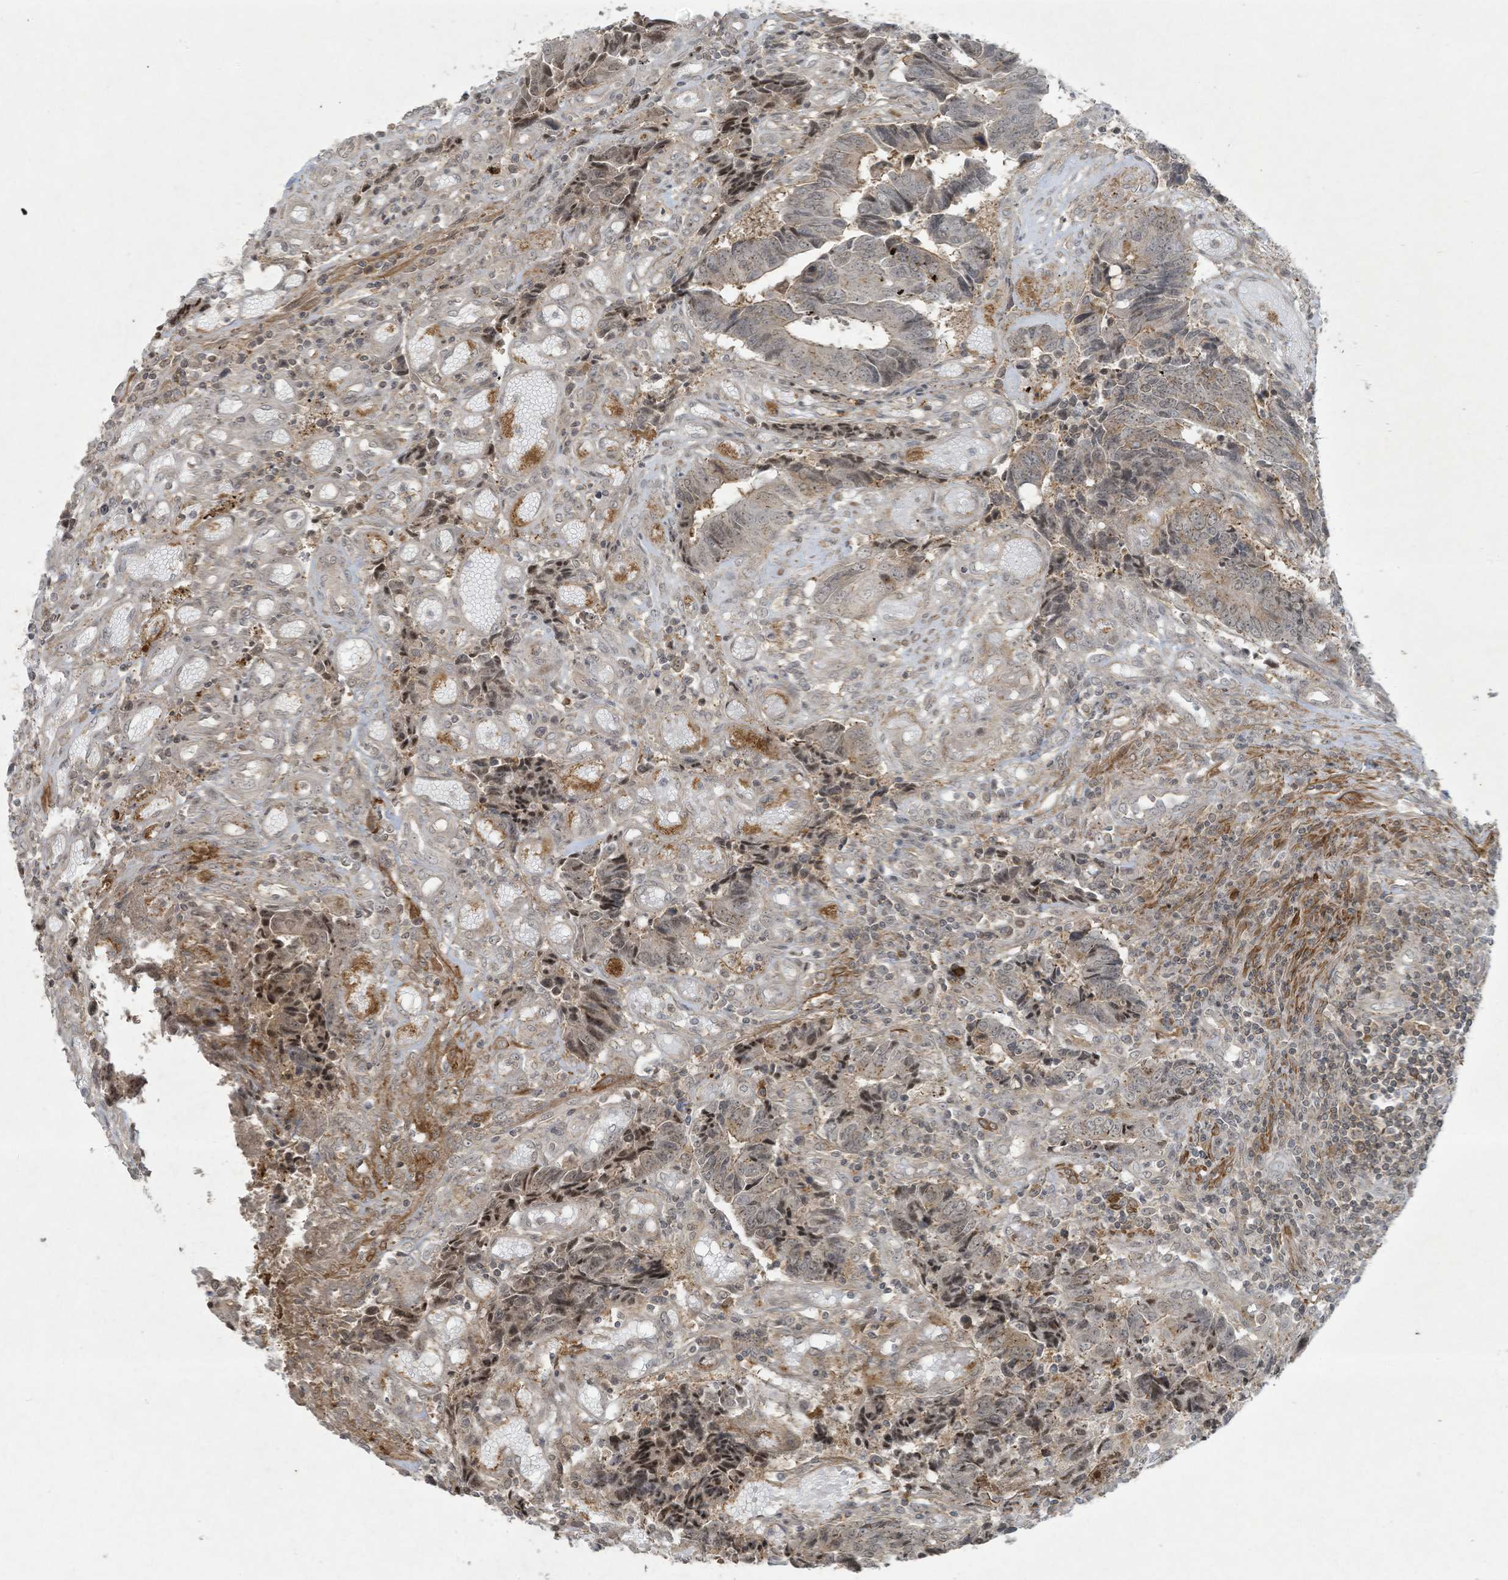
{"staining": {"intensity": "weak", "quantity": "<25%", "location": "nuclear"}, "tissue": "colorectal cancer", "cell_type": "Tumor cells", "image_type": "cancer", "snomed": [{"axis": "morphology", "description": "Adenocarcinoma, NOS"}, {"axis": "topography", "description": "Rectum"}], "caption": "Immunohistochemistry (IHC) image of neoplastic tissue: human colorectal adenocarcinoma stained with DAB (3,3'-diaminobenzidine) exhibits no significant protein positivity in tumor cells.", "gene": "ZNF263", "patient": {"sex": "male", "age": 84}}